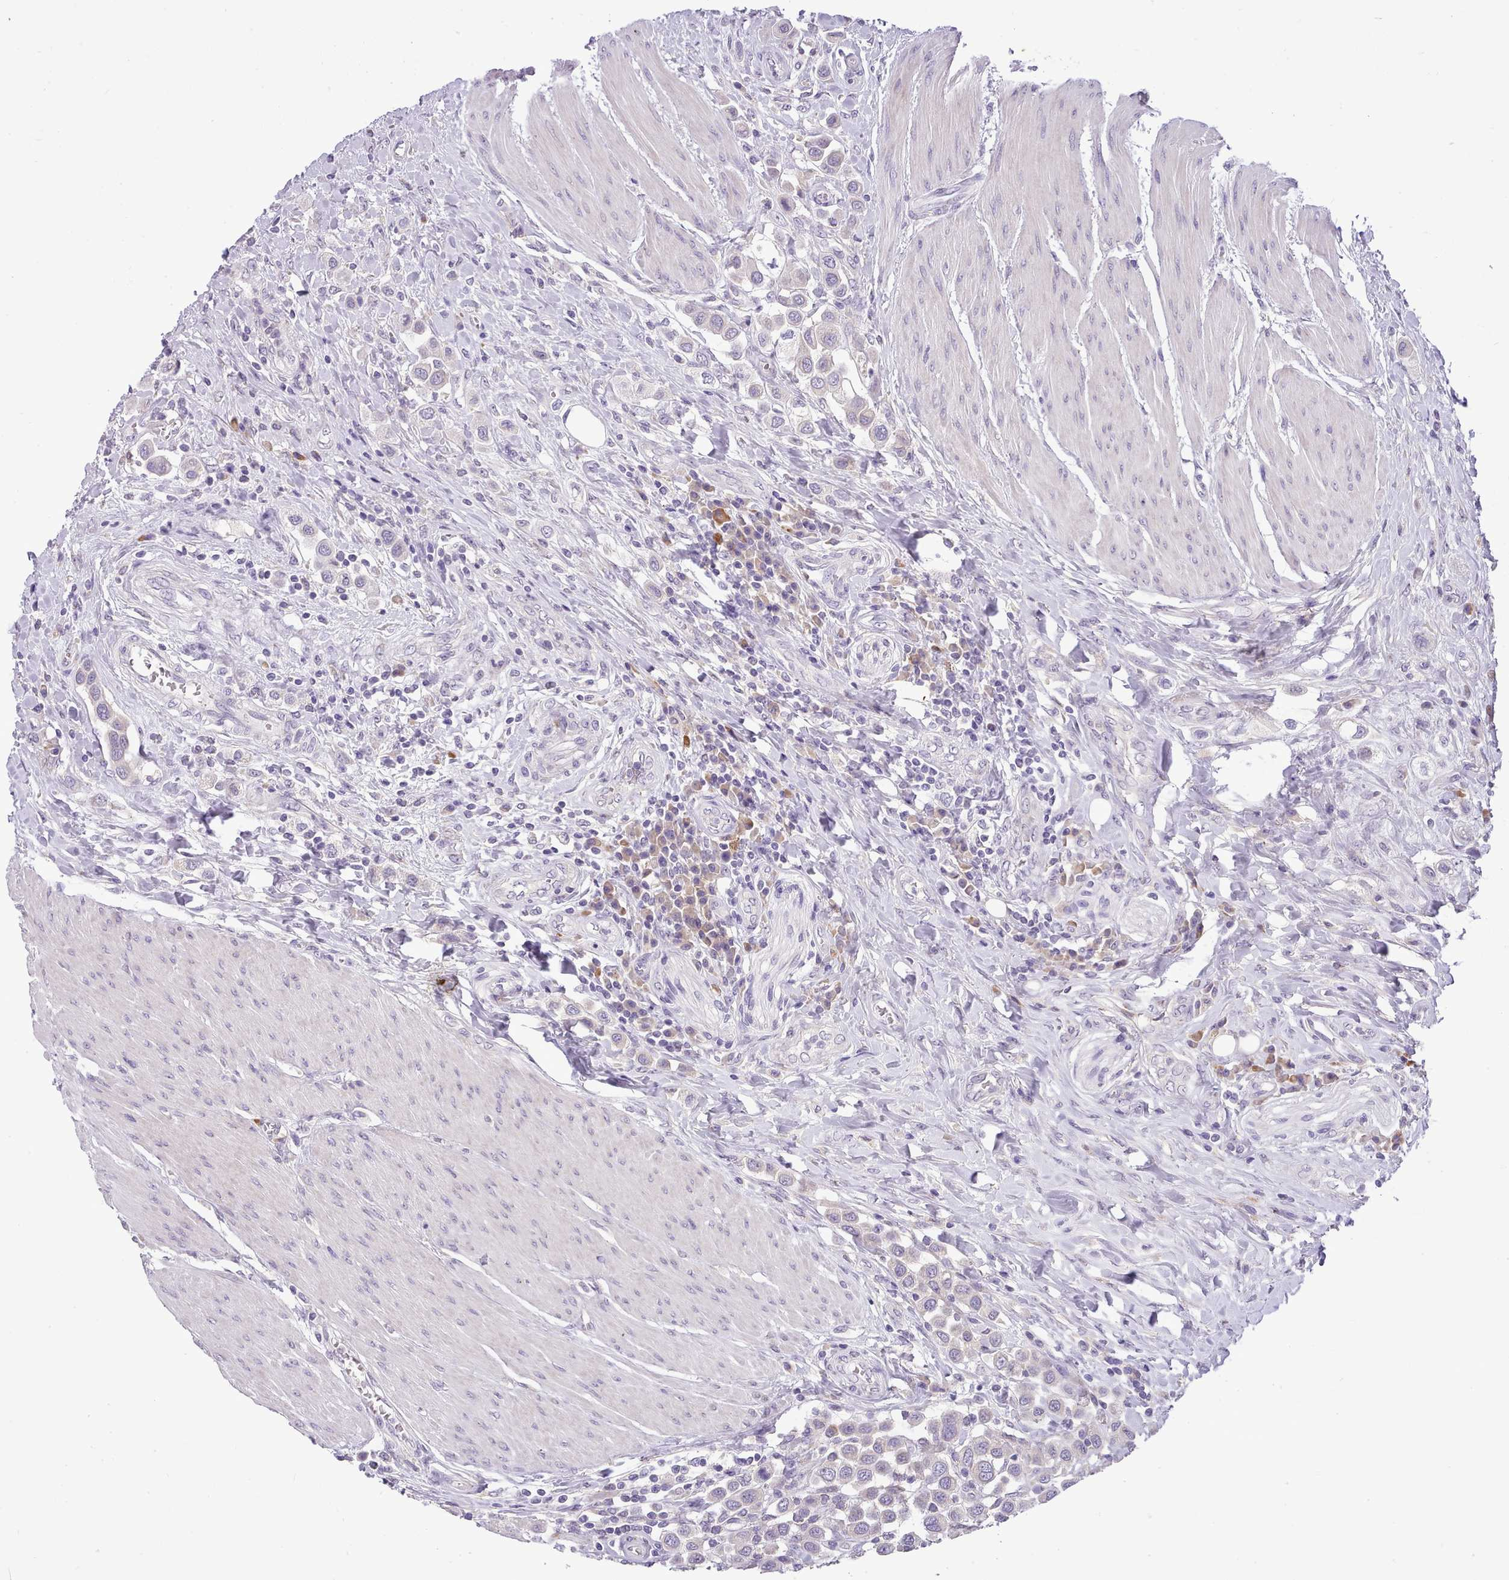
{"staining": {"intensity": "negative", "quantity": "none", "location": "none"}, "tissue": "urothelial cancer", "cell_type": "Tumor cells", "image_type": "cancer", "snomed": [{"axis": "morphology", "description": "Urothelial carcinoma, High grade"}, {"axis": "topography", "description": "Urinary bladder"}], "caption": "Urothelial cancer stained for a protein using immunohistochemistry (IHC) exhibits no positivity tumor cells.", "gene": "FAM83E", "patient": {"sex": "male", "age": 50}}